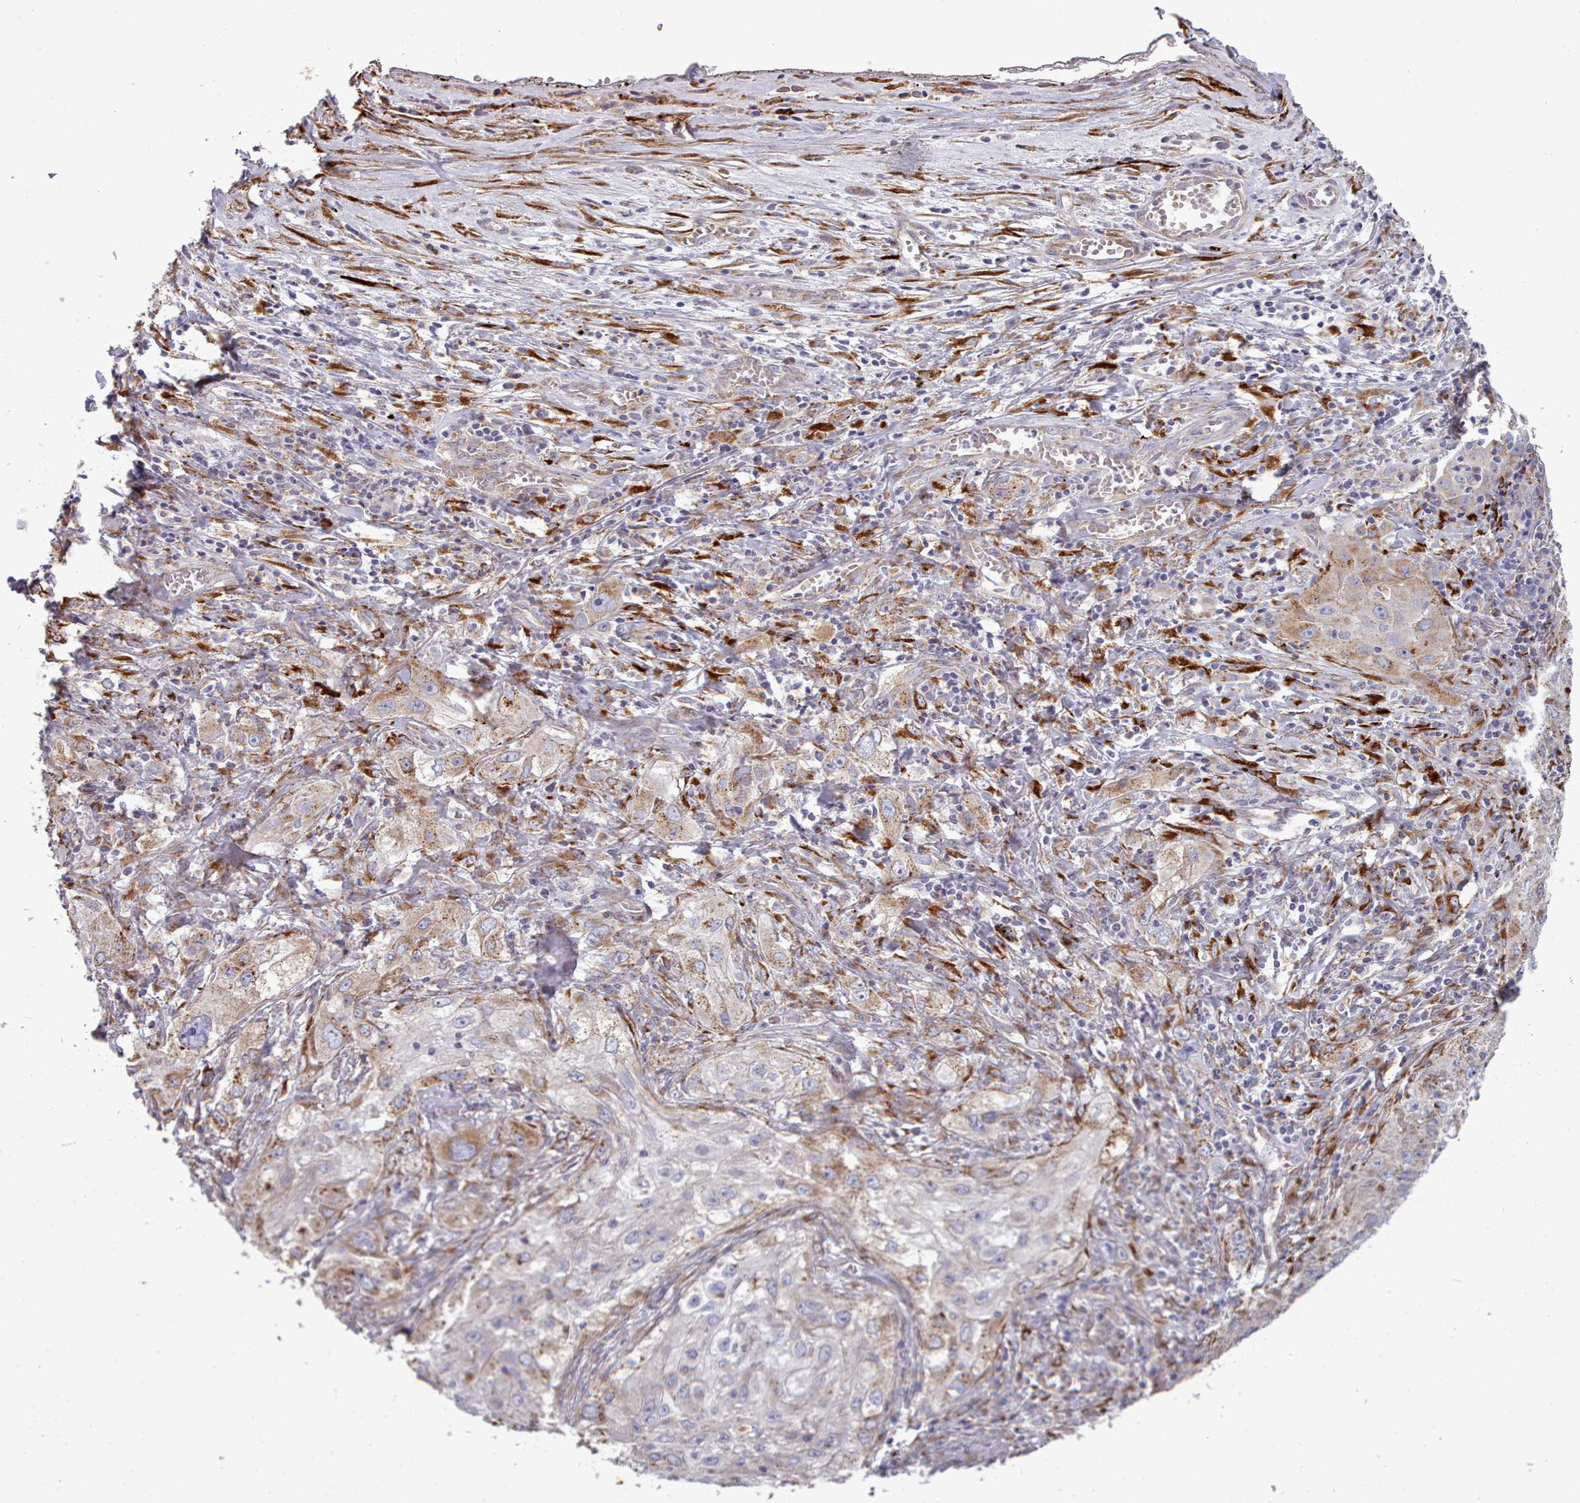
{"staining": {"intensity": "weak", "quantity": "25%-75%", "location": "cytoplasmic/membranous"}, "tissue": "lung cancer", "cell_type": "Tumor cells", "image_type": "cancer", "snomed": [{"axis": "morphology", "description": "Squamous cell carcinoma, NOS"}, {"axis": "topography", "description": "Lung"}], "caption": "This photomicrograph reveals immunohistochemistry (IHC) staining of human lung cancer (squamous cell carcinoma), with low weak cytoplasmic/membranous positivity in about 25%-75% of tumor cells.", "gene": "FKBP10", "patient": {"sex": "female", "age": 69}}